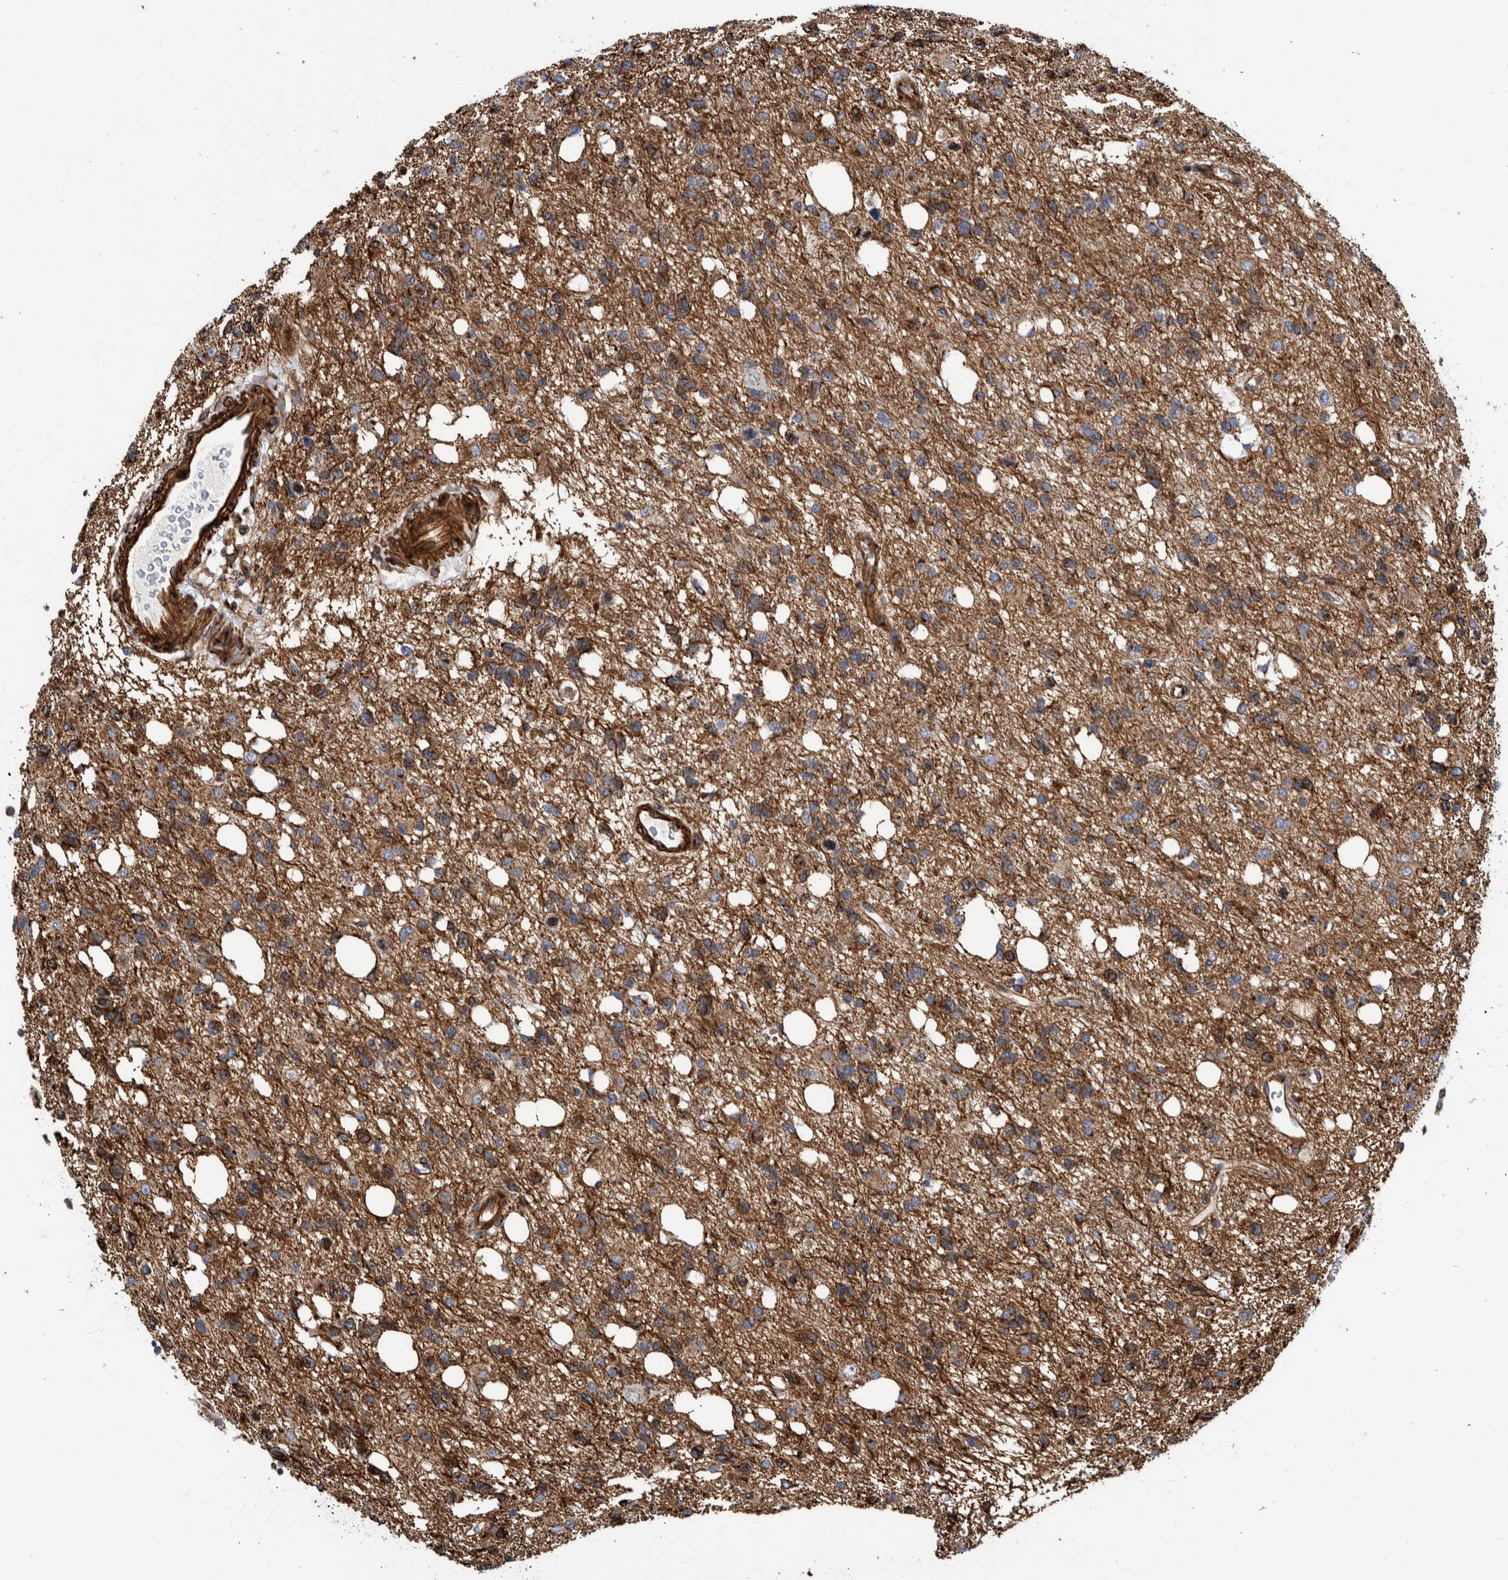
{"staining": {"intensity": "moderate", "quantity": "<25%", "location": "cytoplasmic/membranous"}, "tissue": "glioma", "cell_type": "Tumor cells", "image_type": "cancer", "snomed": [{"axis": "morphology", "description": "Glioma, malignant, High grade"}, {"axis": "topography", "description": "Brain"}], "caption": "A histopathology image showing moderate cytoplasmic/membranous positivity in about <25% of tumor cells in glioma, as visualized by brown immunohistochemical staining.", "gene": "CCDC57", "patient": {"sex": "female", "age": 62}}